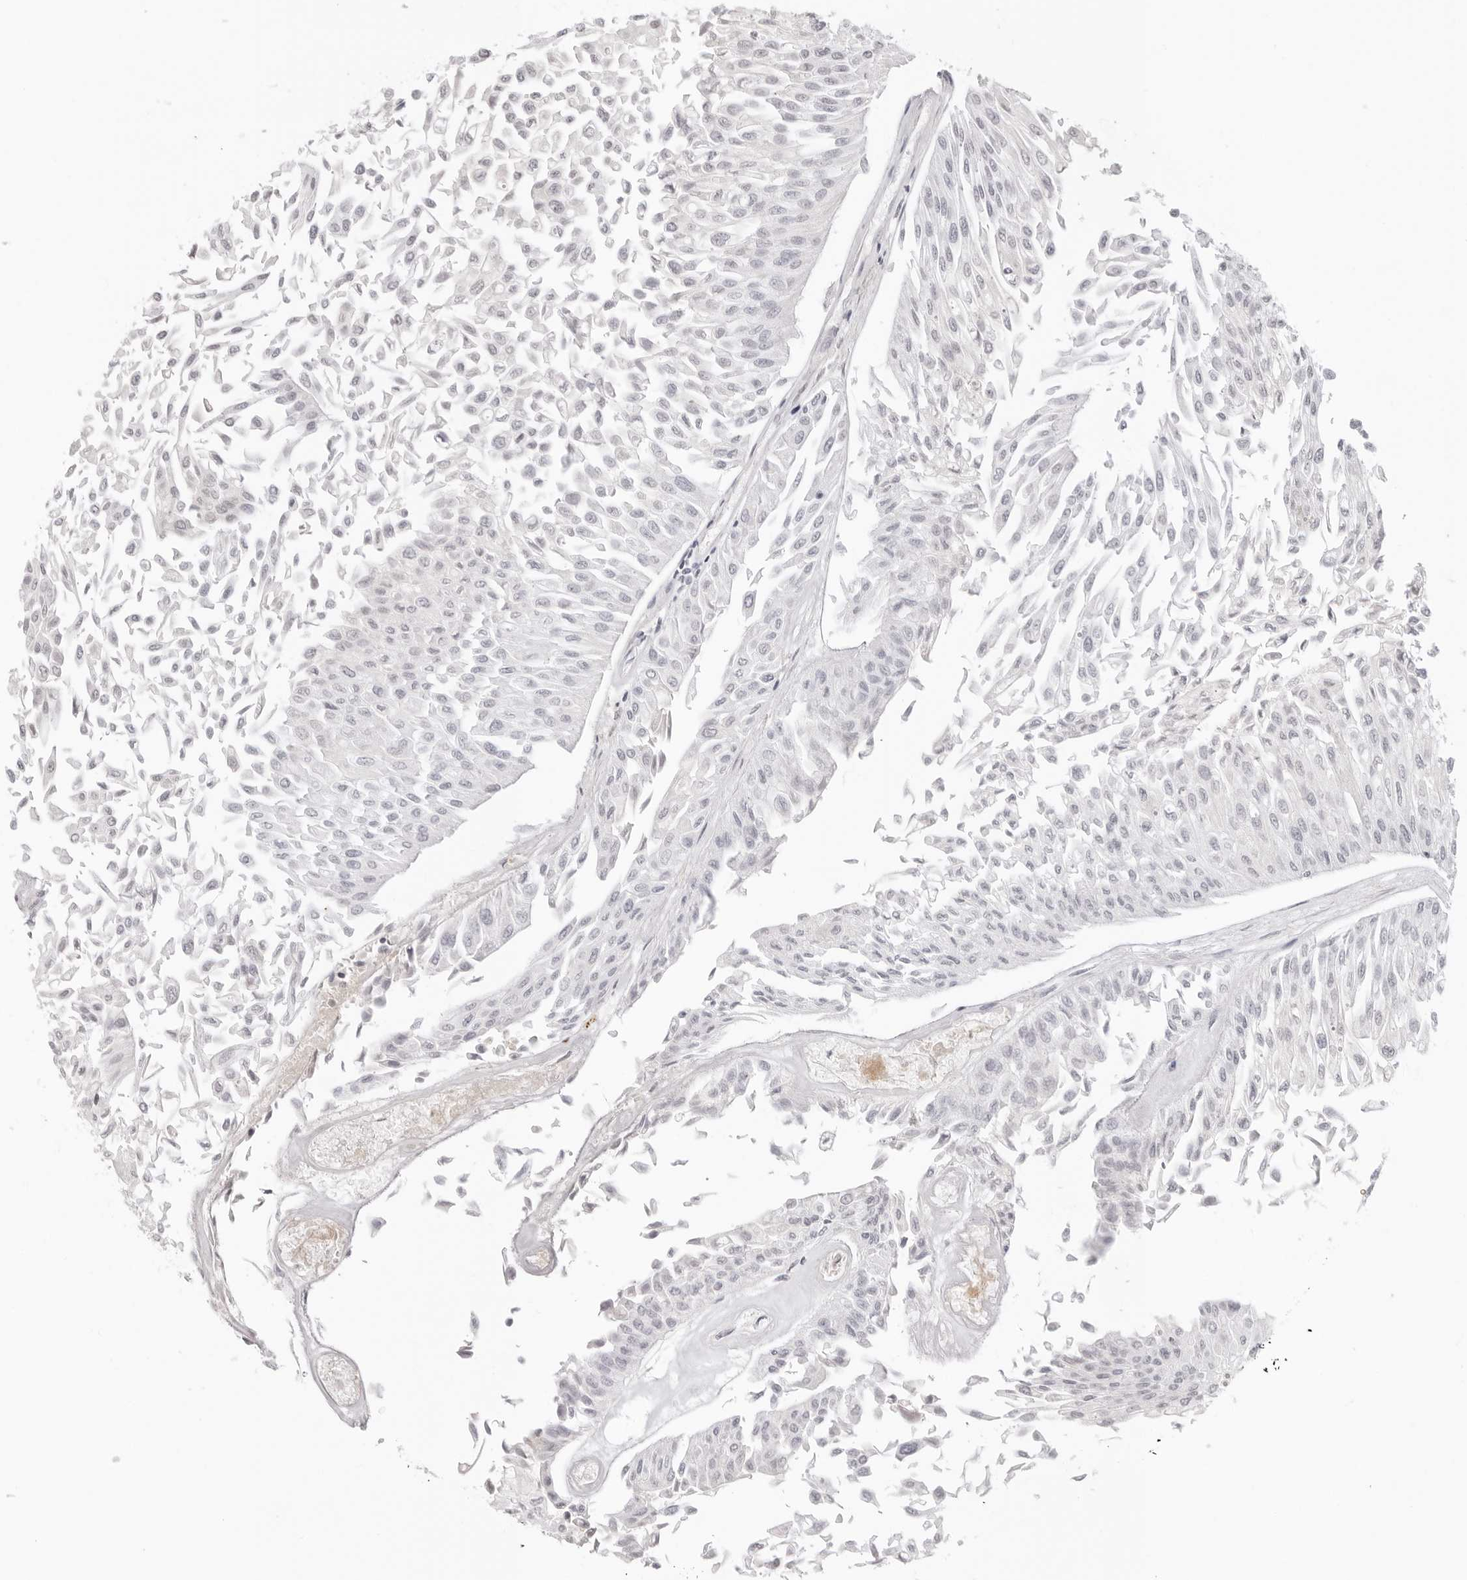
{"staining": {"intensity": "negative", "quantity": "none", "location": "none"}, "tissue": "urothelial cancer", "cell_type": "Tumor cells", "image_type": "cancer", "snomed": [{"axis": "morphology", "description": "Urothelial carcinoma, Low grade"}, {"axis": "topography", "description": "Urinary bladder"}], "caption": "Immunohistochemistry of urothelial cancer shows no positivity in tumor cells.", "gene": "STRADB", "patient": {"sex": "male", "age": 67}}